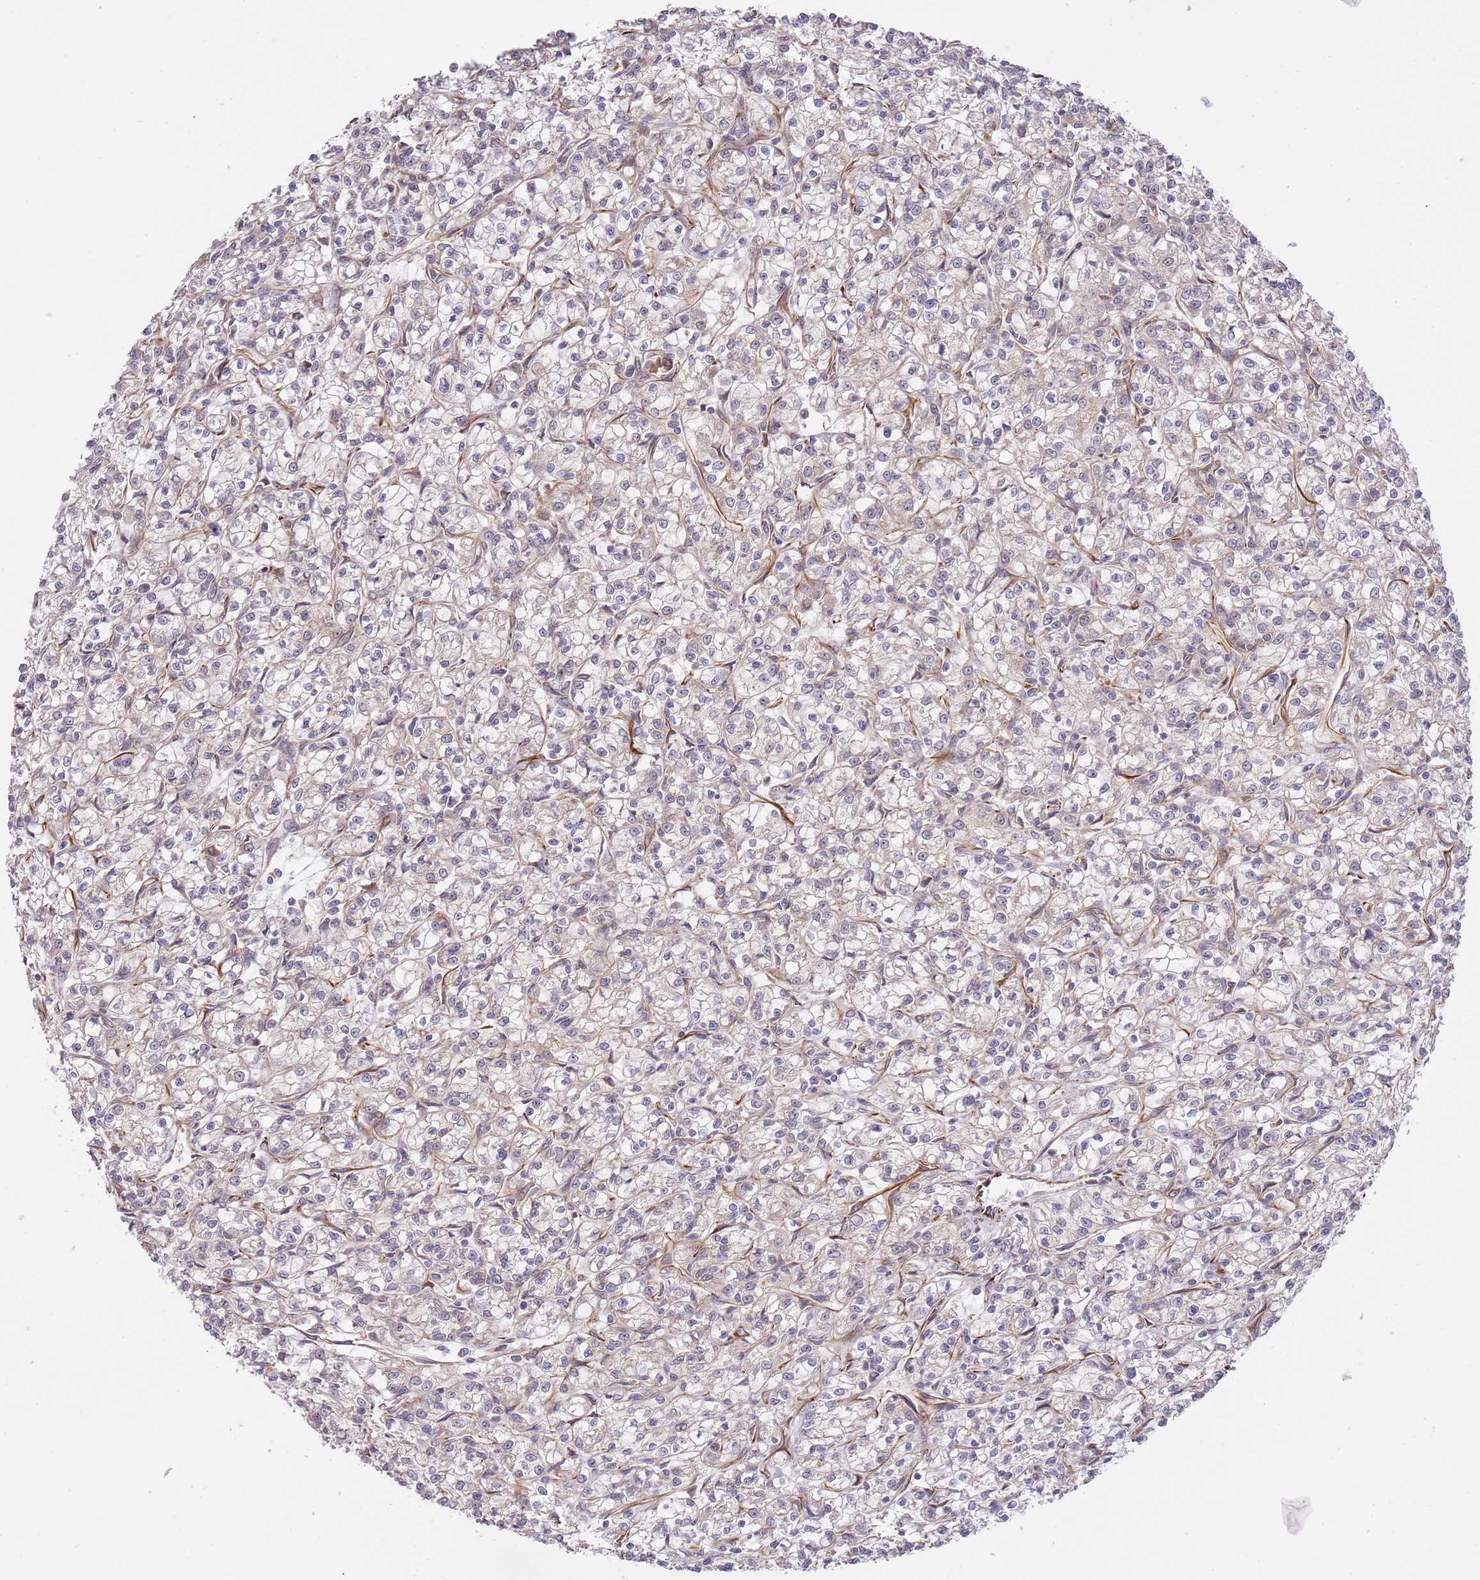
{"staining": {"intensity": "negative", "quantity": "none", "location": "none"}, "tissue": "renal cancer", "cell_type": "Tumor cells", "image_type": "cancer", "snomed": [{"axis": "morphology", "description": "Adenocarcinoma, NOS"}, {"axis": "topography", "description": "Kidney"}], "caption": "Immunohistochemistry (IHC) of human adenocarcinoma (renal) shows no positivity in tumor cells. (DAB IHC visualized using brightfield microscopy, high magnification).", "gene": "NEK3", "patient": {"sex": "female", "age": 59}}